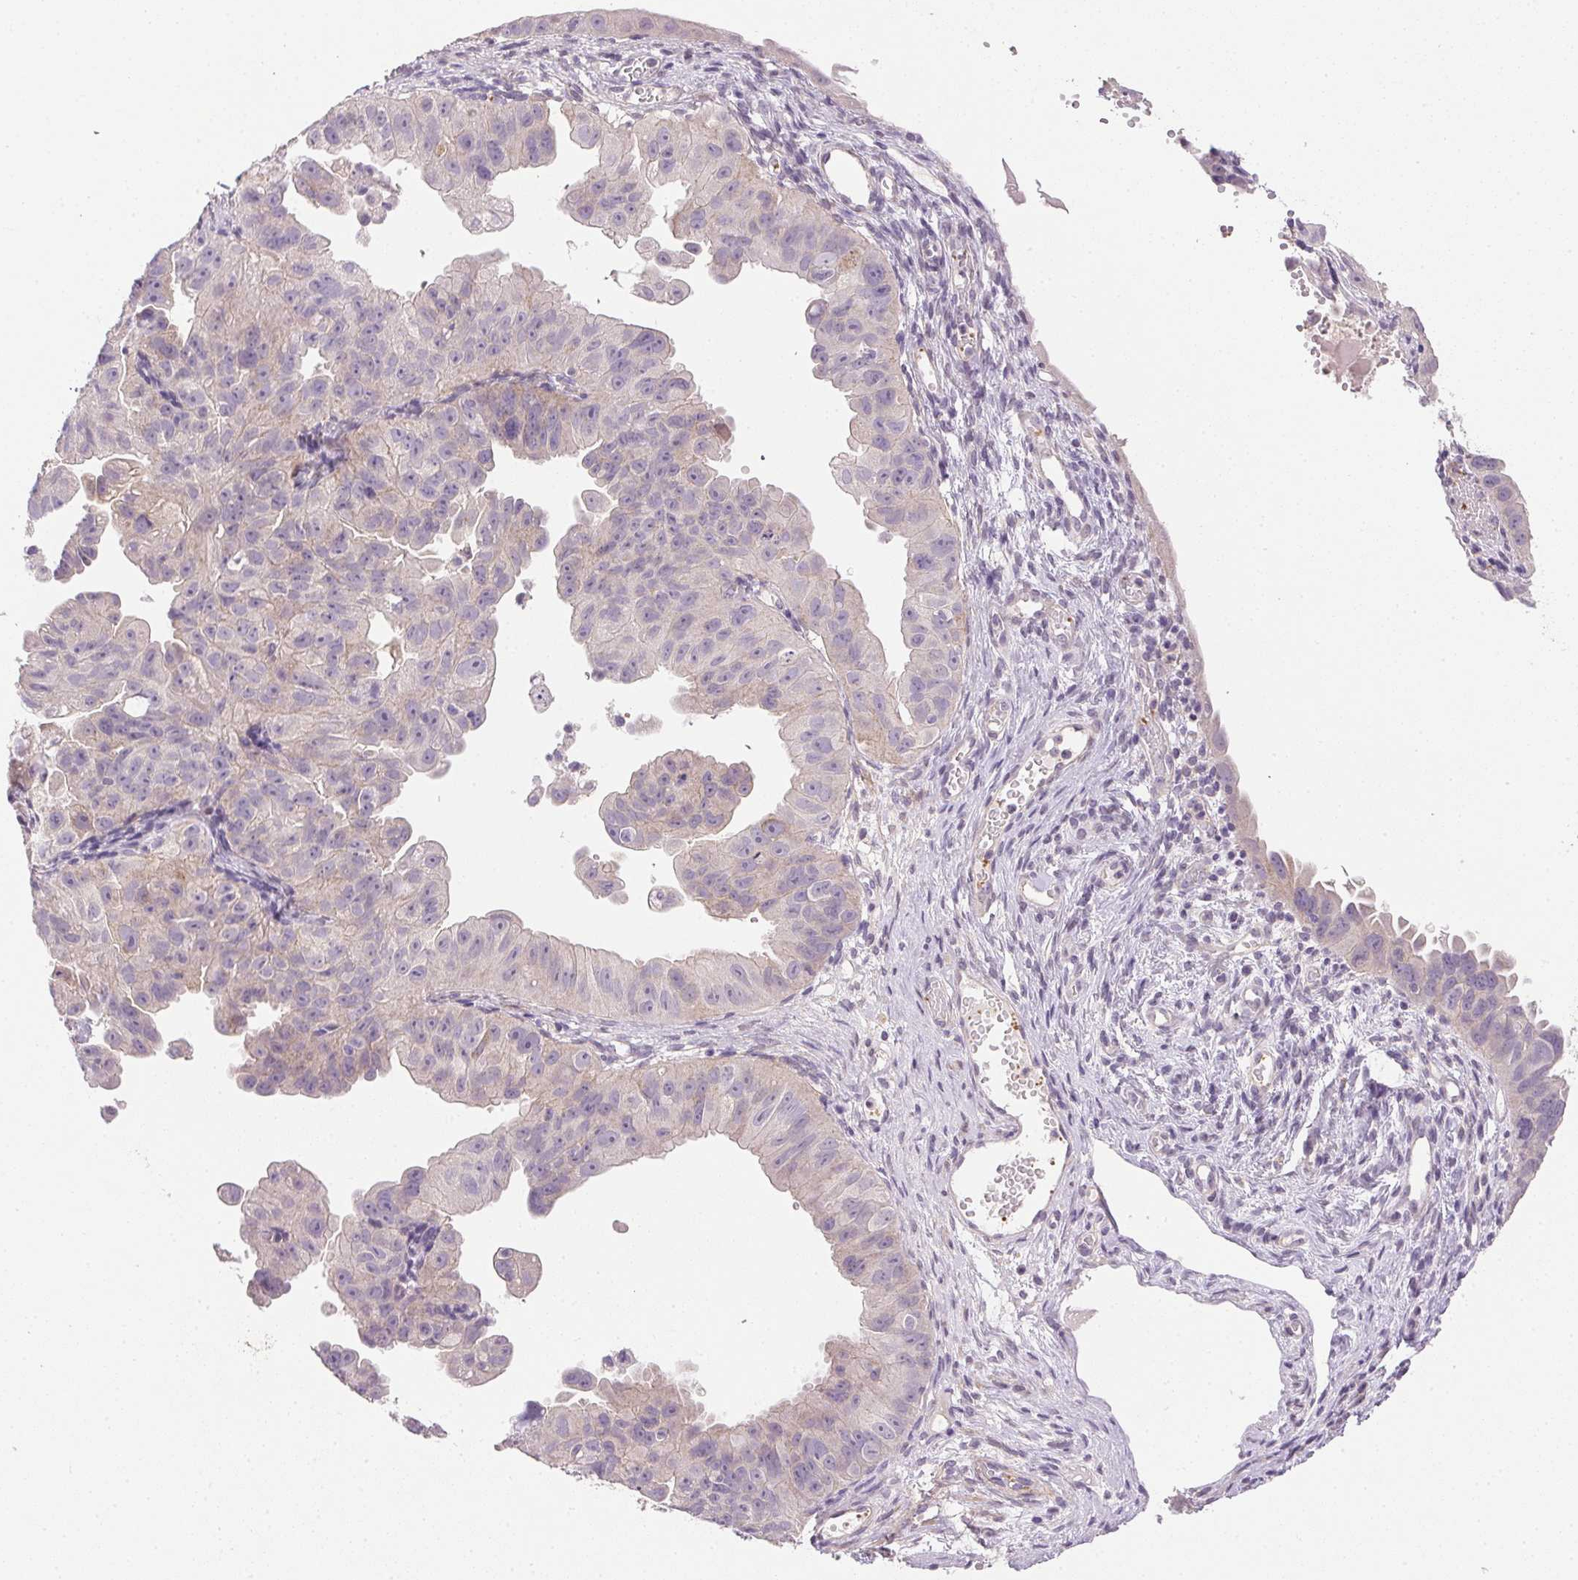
{"staining": {"intensity": "negative", "quantity": "none", "location": "none"}, "tissue": "ovarian cancer", "cell_type": "Tumor cells", "image_type": "cancer", "snomed": [{"axis": "morphology", "description": "Carcinoma, endometroid"}, {"axis": "topography", "description": "Ovary"}], "caption": "A high-resolution micrograph shows immunohistochemistry staining of ovarian cancer (endometroid carcinoma), which exhibits no significant positivity in tumor cells.", "gene": "PRL", "patient": {"sex": "female", "age": 85}}